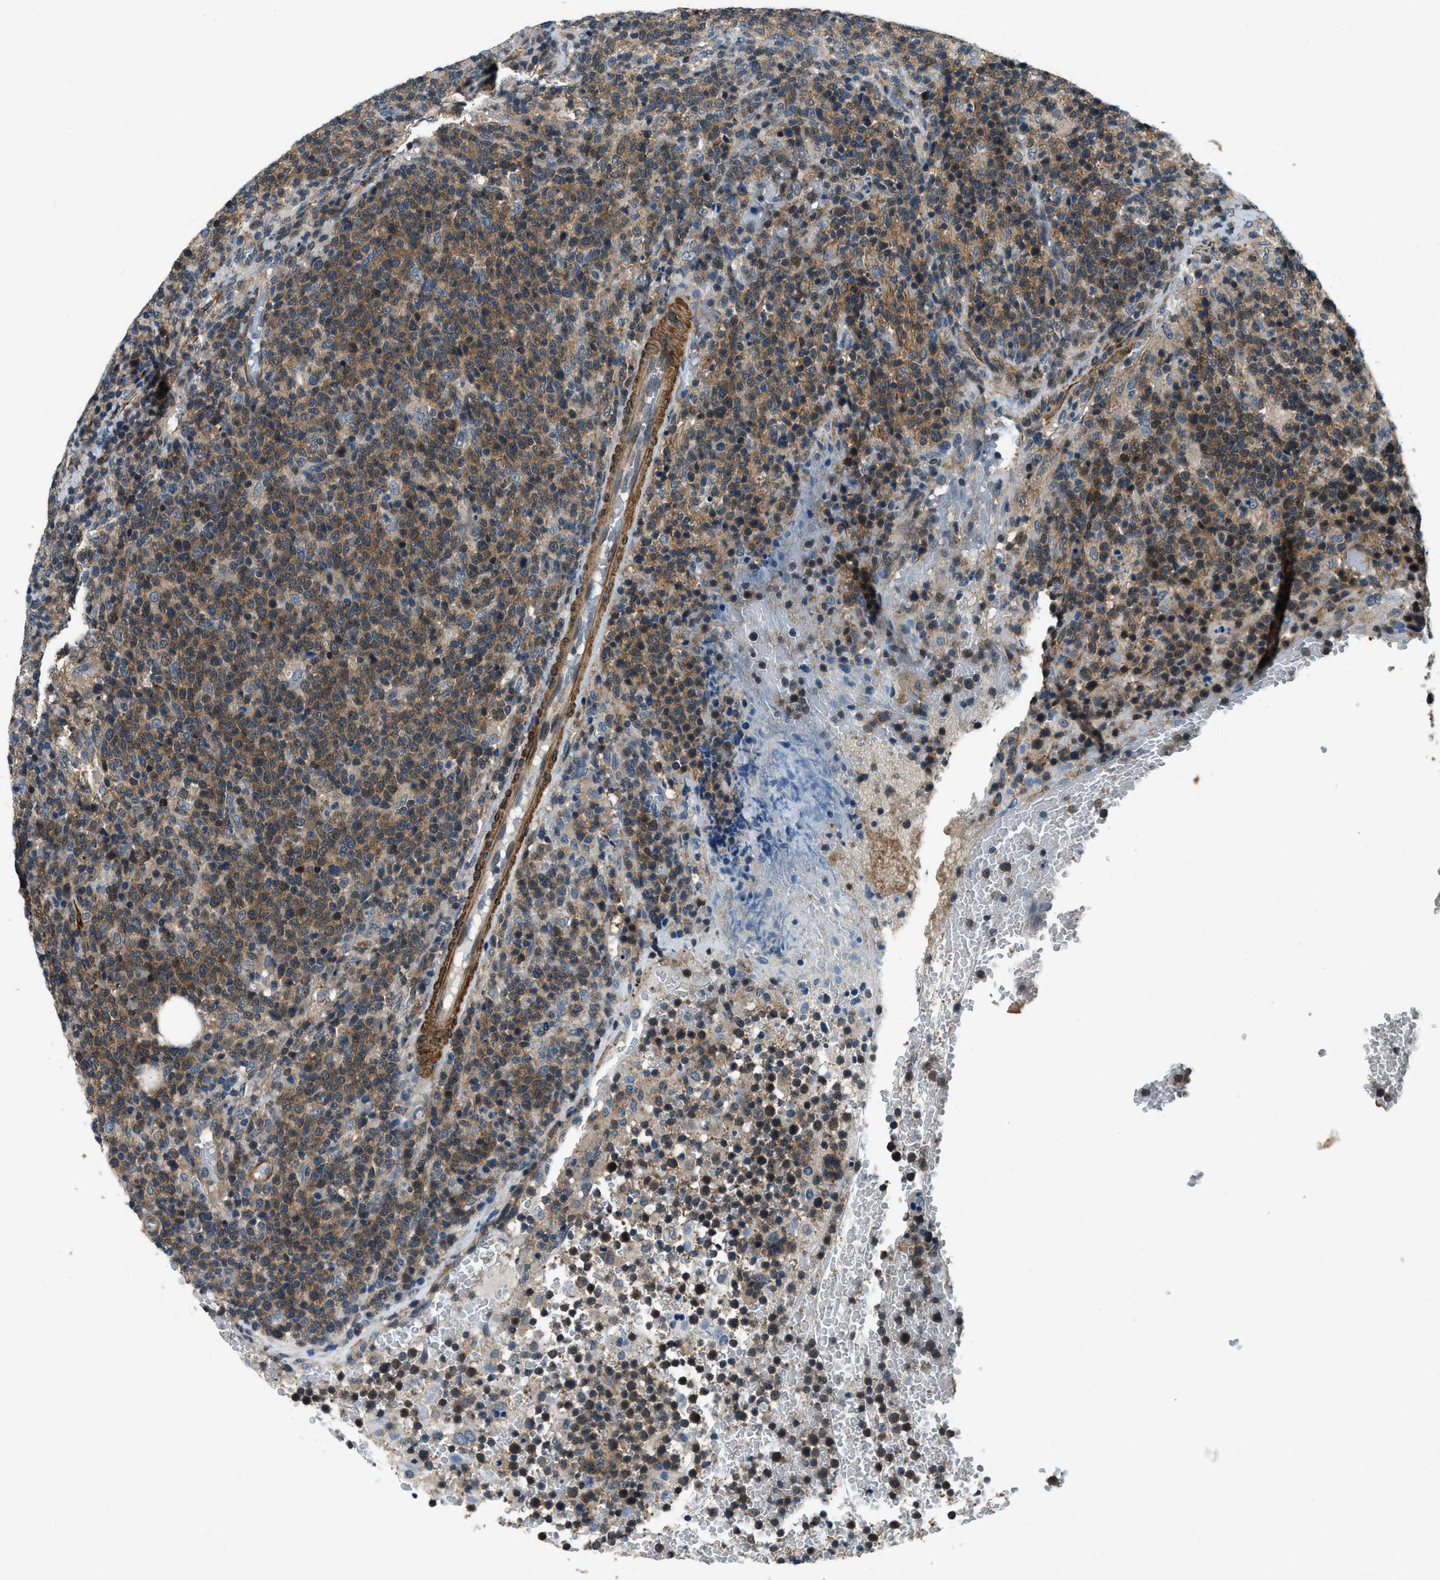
{"staining": {"intensity": "moderate", "quantity": ">75%", "location": "cytoplasmic/membranous"}, "tissue": "lymphoma", "cell_type": "Tumor cells", "image_type": "cancer", "snomed": [{"axis": "morphology", "description": "Malignant lymphoma, non-Hodgkin's type, High grade"}, {"axis": "topography", "description": "Lymph node"}], "caption": "Immunohistochemical staining of human high-grade malignant lymphoma, non-Hodgkin's type exhibits moderate cytoplasmic/membranous protein positivity in about >75% of tumor cells.", "gene": "NUDCD3", "patient": {"sex": "male", "age": 61}}